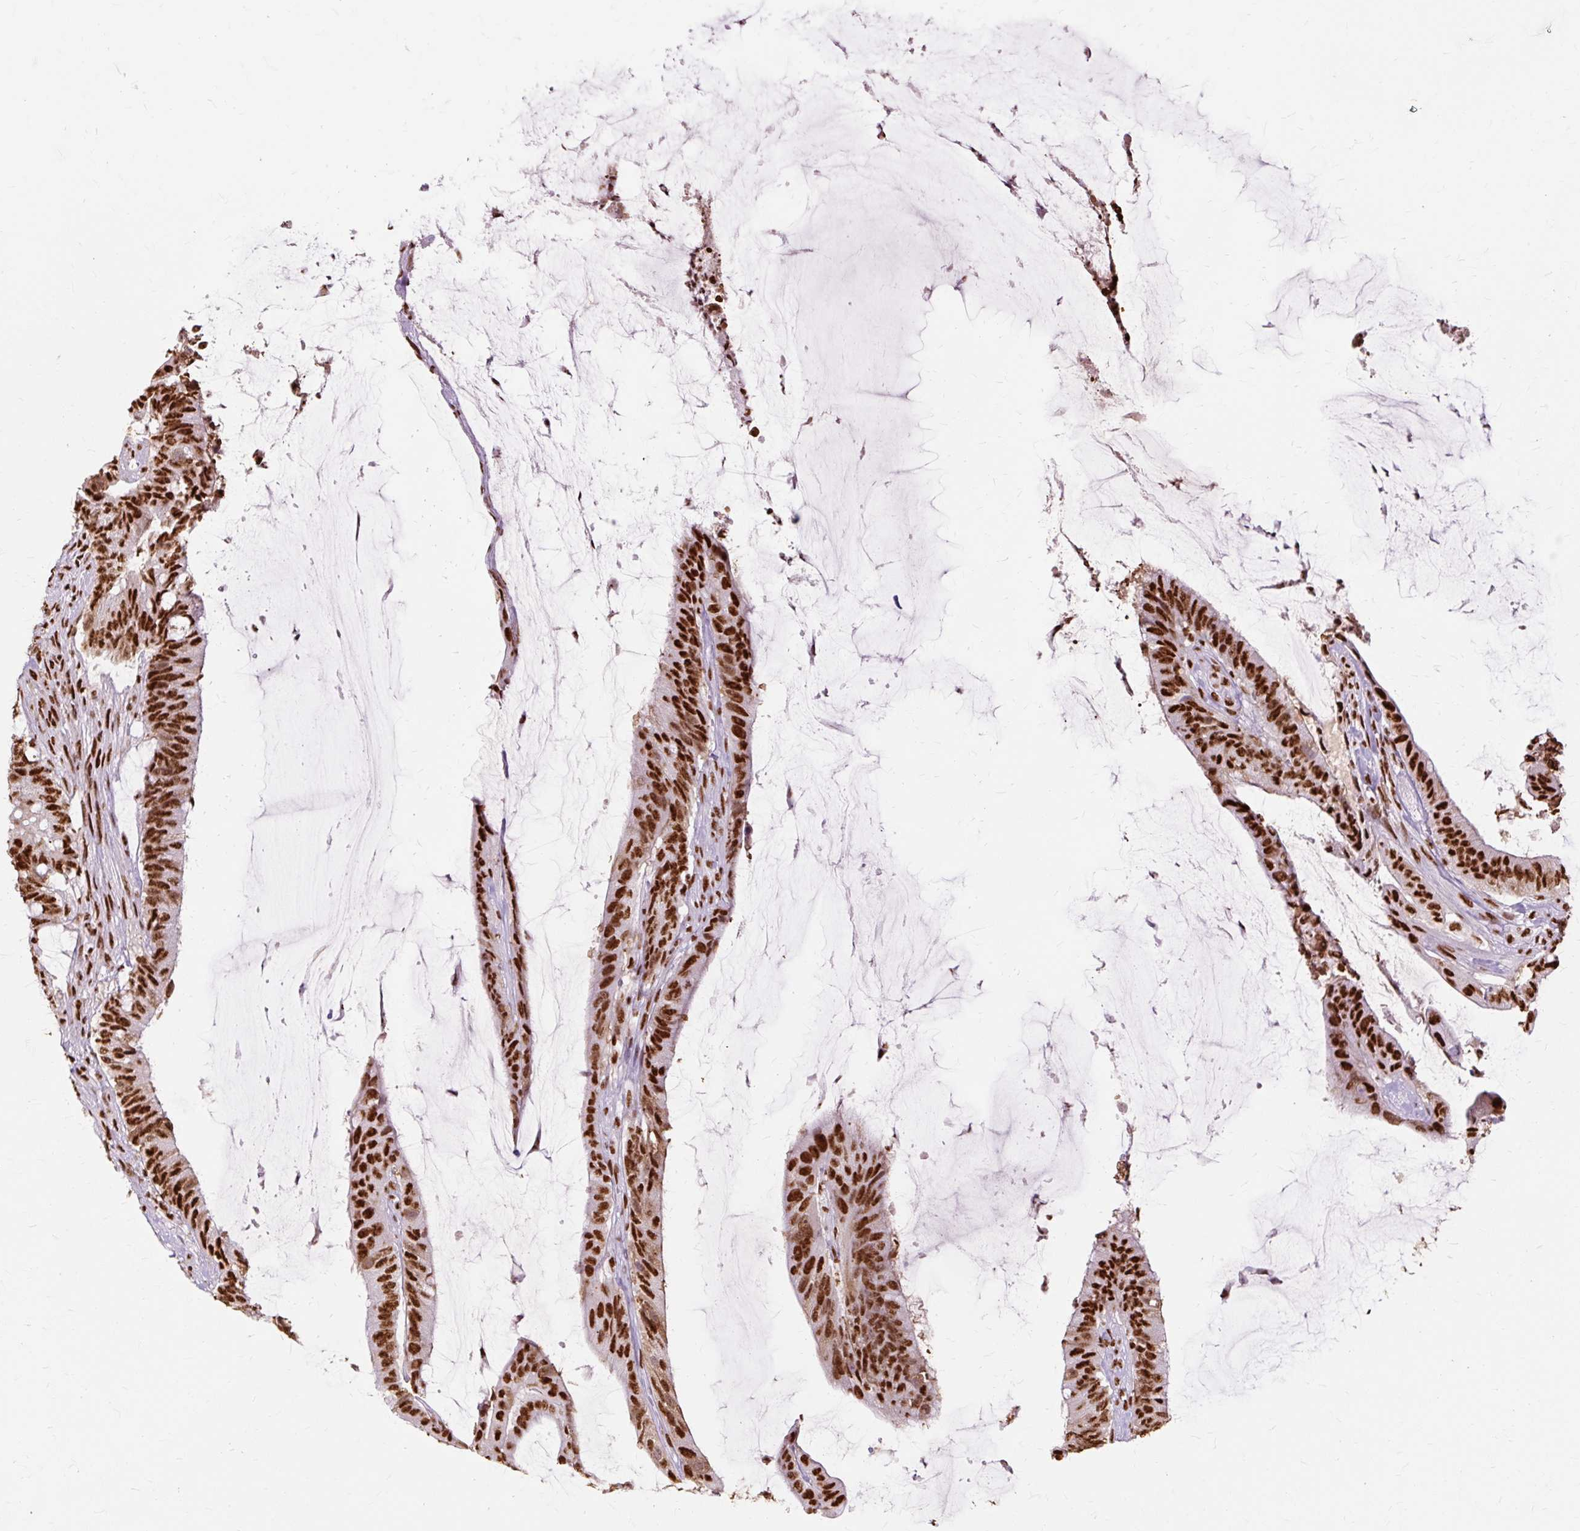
{"staining": {"intensity": "strong", "quantity": ">75%", "location": "nuclear"}, "tissue": "colorectal cancer", "cell_type": "Tumor cells", "image_type": "cancer", "snomed": [{"axis": "morphology", "description": "Adenocarcinoma, NOS"}, {"axis": "topography", "description": "Colon"}], "caption": "Adenocarcinoma (colorectal) was stained to show a protein in brown. There is high levels of strong nuclear staining in about >75% of tumor cells.", "gene": "XRCC6", "patient": {"sex": "female", "age": 43}}